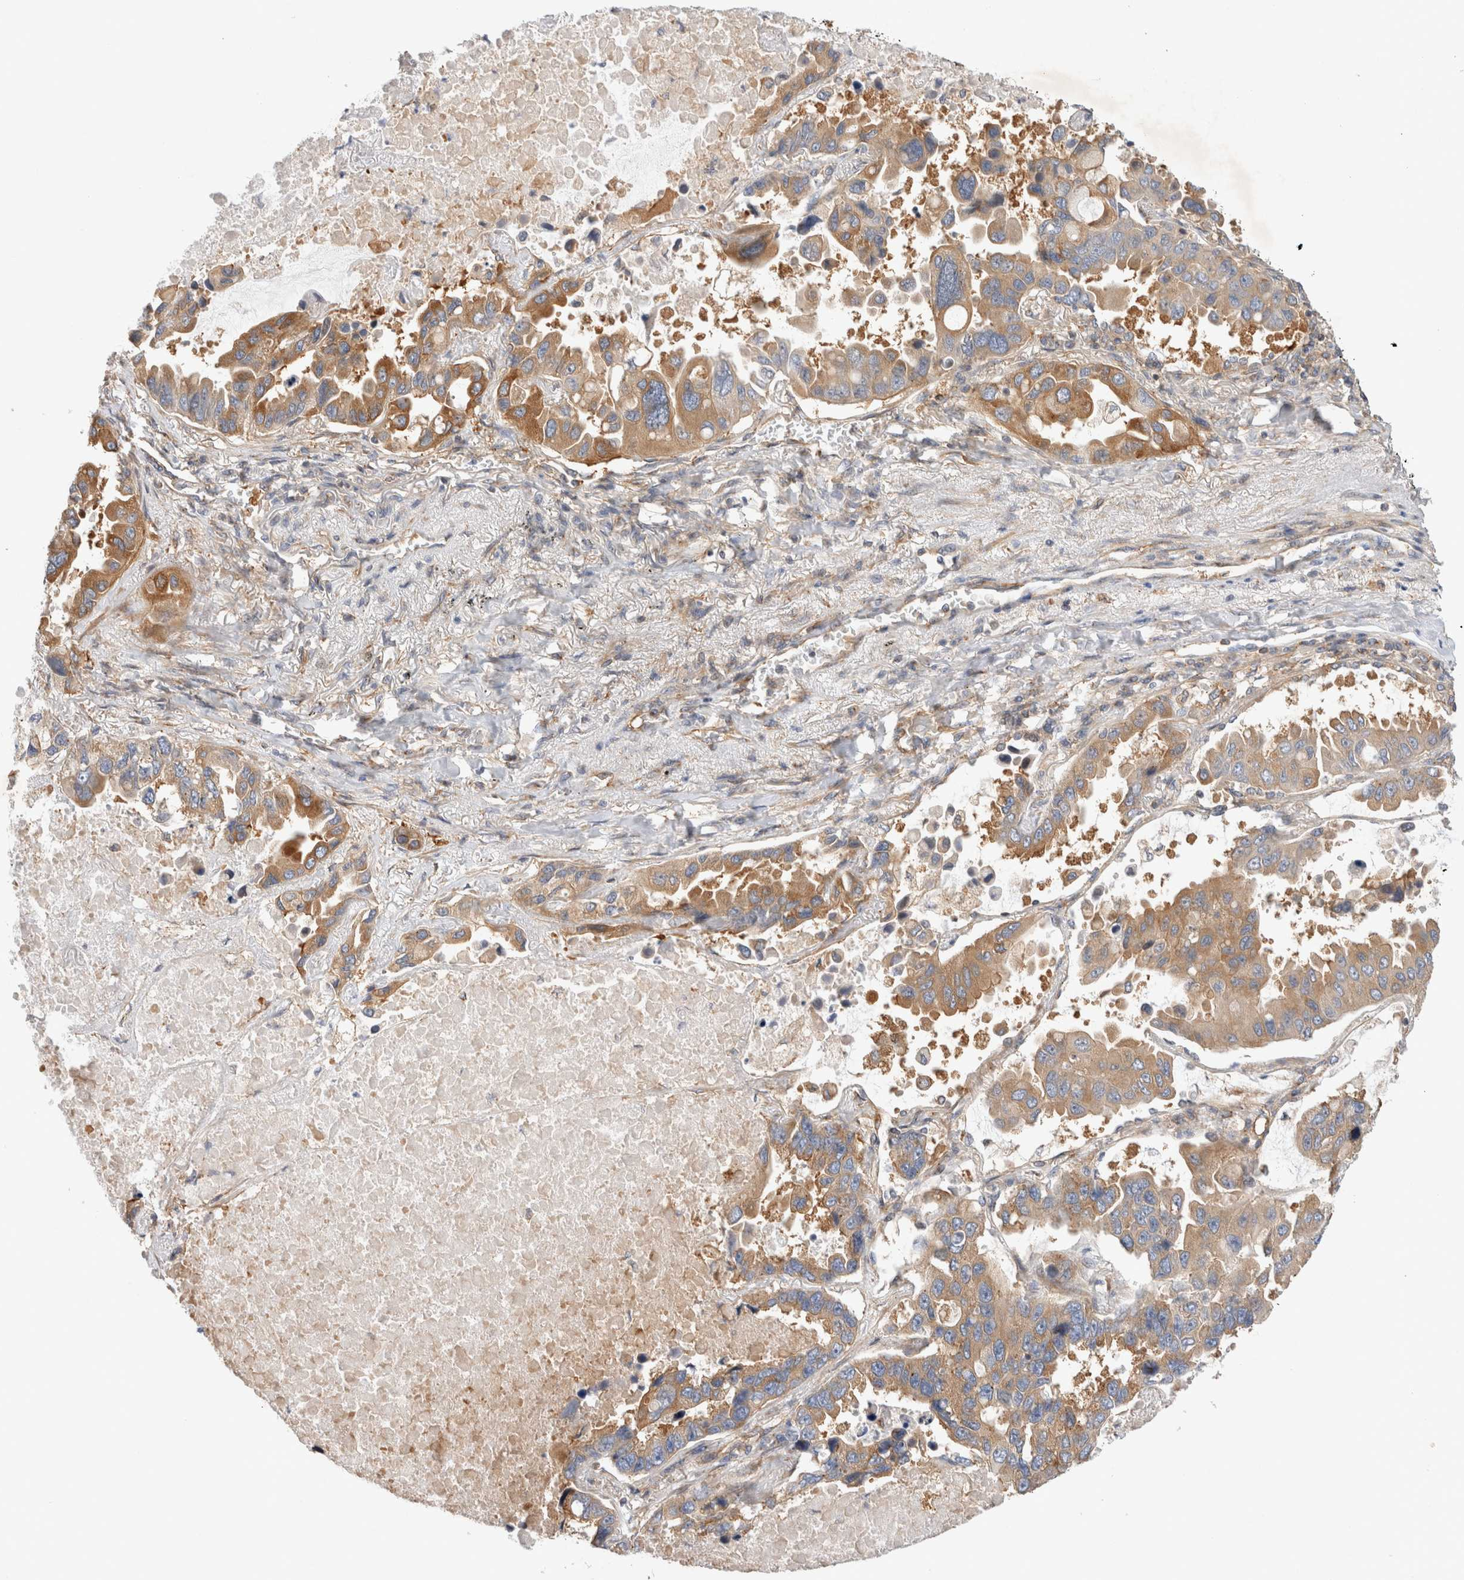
{"staining": {"intensity": "moderate", "quantity": ">75%", "location": "cytoplasmic/membranous"}, "tissue": "lung cancer", "cell_type": "Tumor cells", "image_type": "cancer", "snomed": [{"axis": "morphology", "description": "Adenocarcinoma, NOS"}, {"axis": "topography", "description": "Lung"}], "caption": "A brown stain highlights moderate cytoplasmic/membranous expression of a protein in human lung cancer tumor cells.", "gene": "GPR150", "patient": {"sex": "male", "age": 64}}